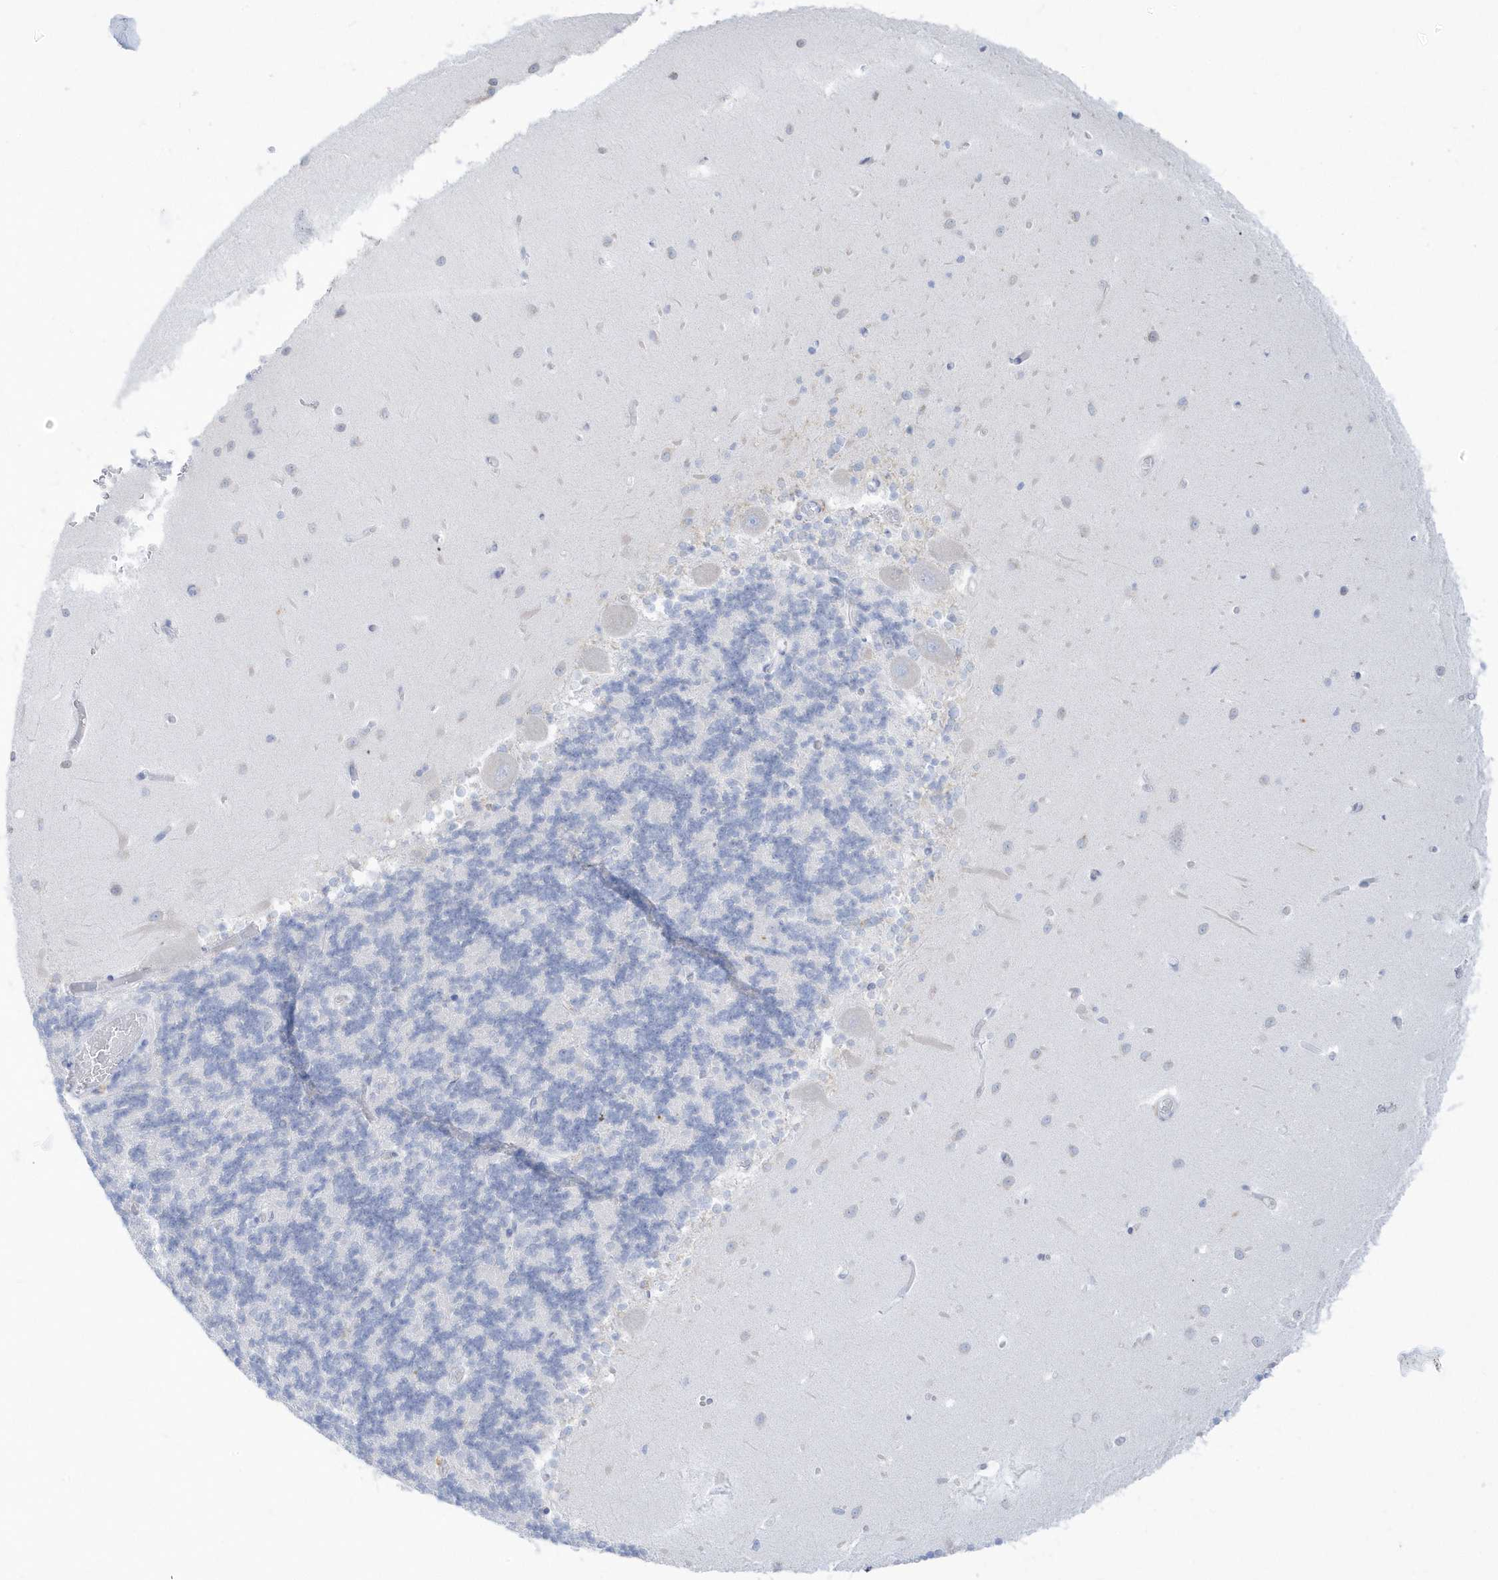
{"staining": {"intensity": "negative", "quantity": "none", "location": "none"}, "tissue": "cerebellum", "cell_type": "Cells in granular layer", "image_type": "normal", "snomed": [{"axis": "morphology", "description": "Normal tissue, NOS"}, {"axis": "topography", "description": "Cerebellum"}], "caption": "High power microscopy image of an IHC image of normal cerebellum, revealing no significant expression in cells in granular layer.", "gene": "PDIA6", "patient": {"sex": "male", "age": 37}}